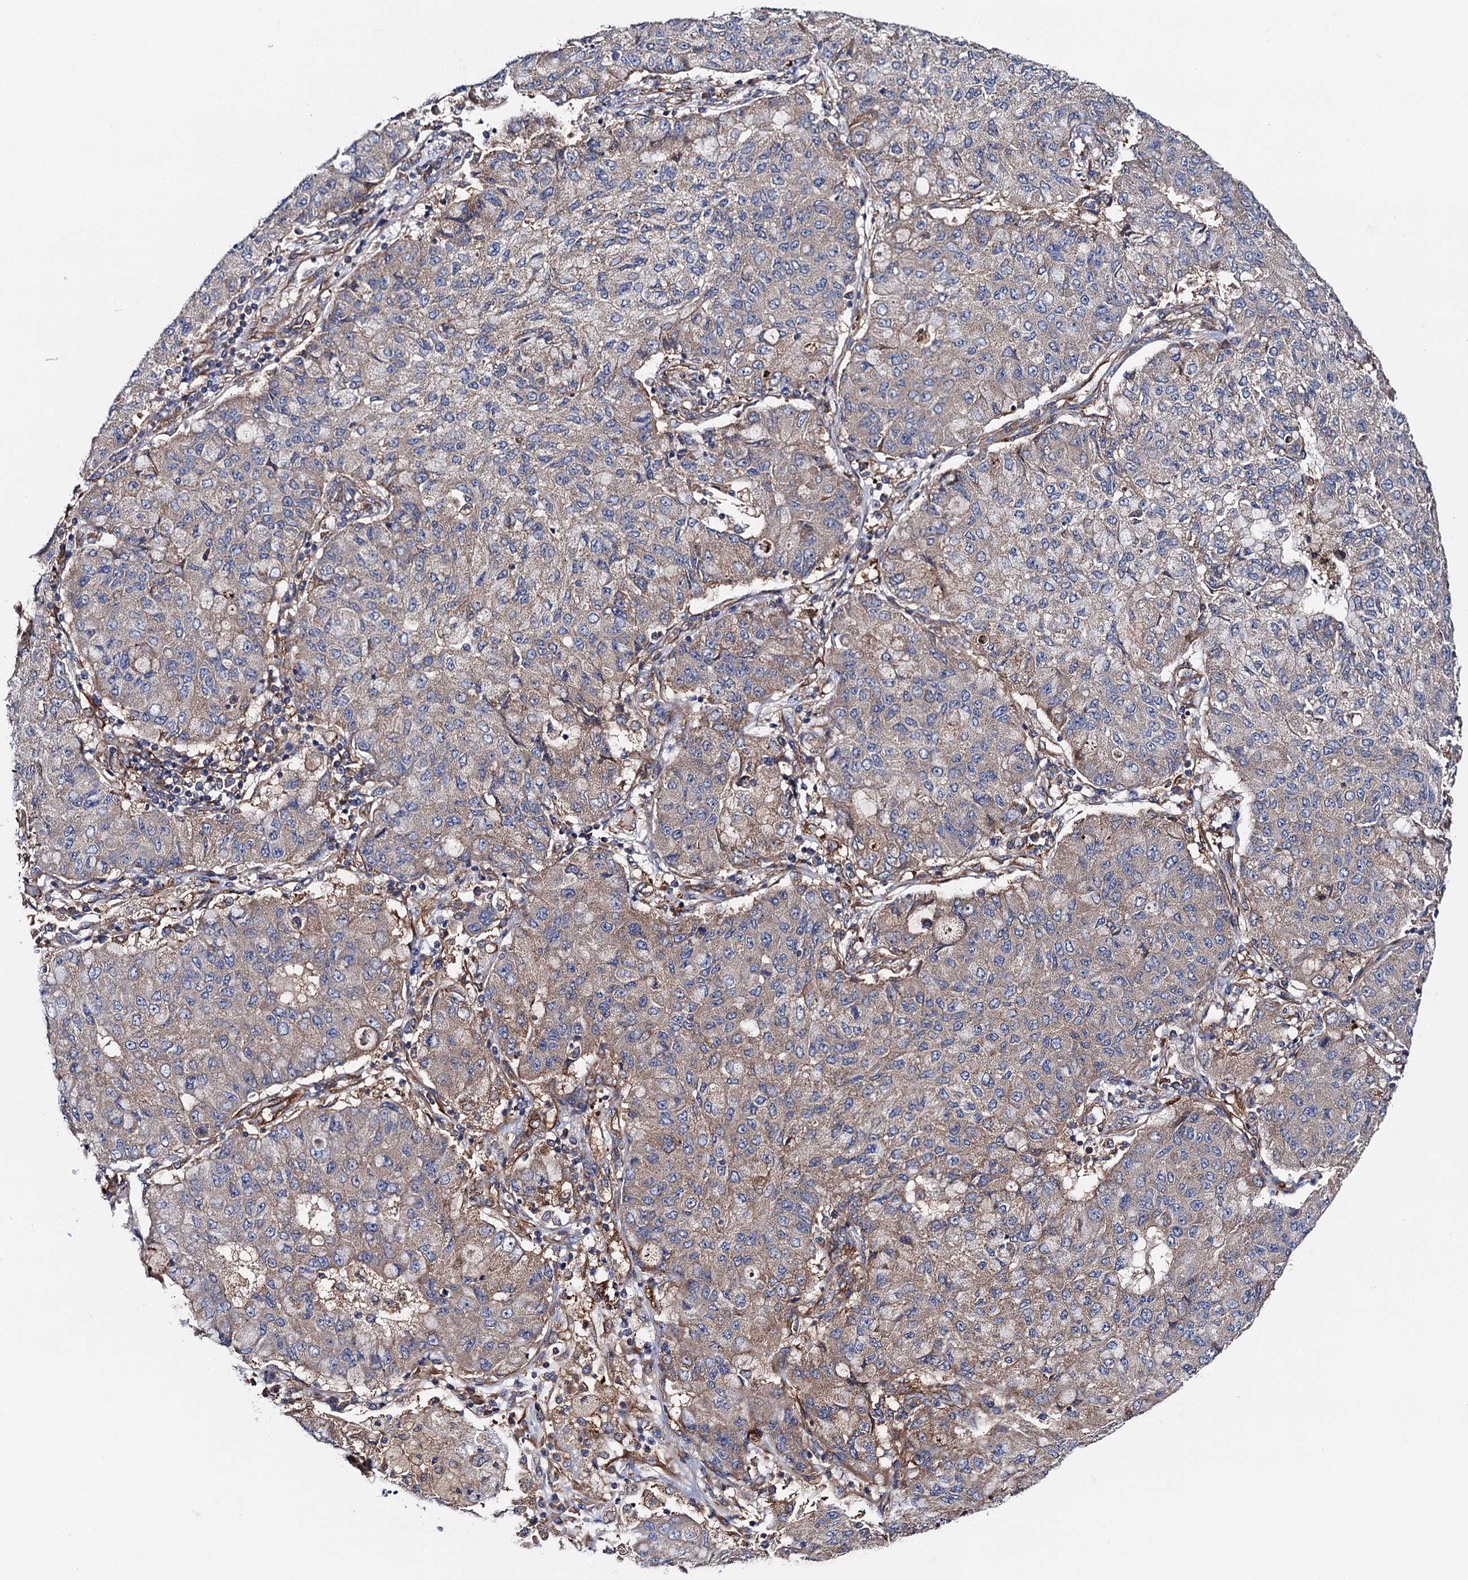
{"staining": {"intensity": "weak", "quantity": "25%-75%", "location": "cytoplasmic/membranous"}, "tissue": "lung cancer", "cell_type": "Tumor cells", "image_type": "cancer", "snomed": [{"axis": "morphology", "description": "Squamous cell carcinoma, NOS"}, {"axis": "topography", "description": "Lung"}], "caption": "Weak cytoplasmic/membranous expression for a protein is appreciated in approximately 25%-75% of tumor cells of lung cancer using immunohistochemistry.", "gene": "MRPL48", "patient": {"sex": "male", "age": 74}}